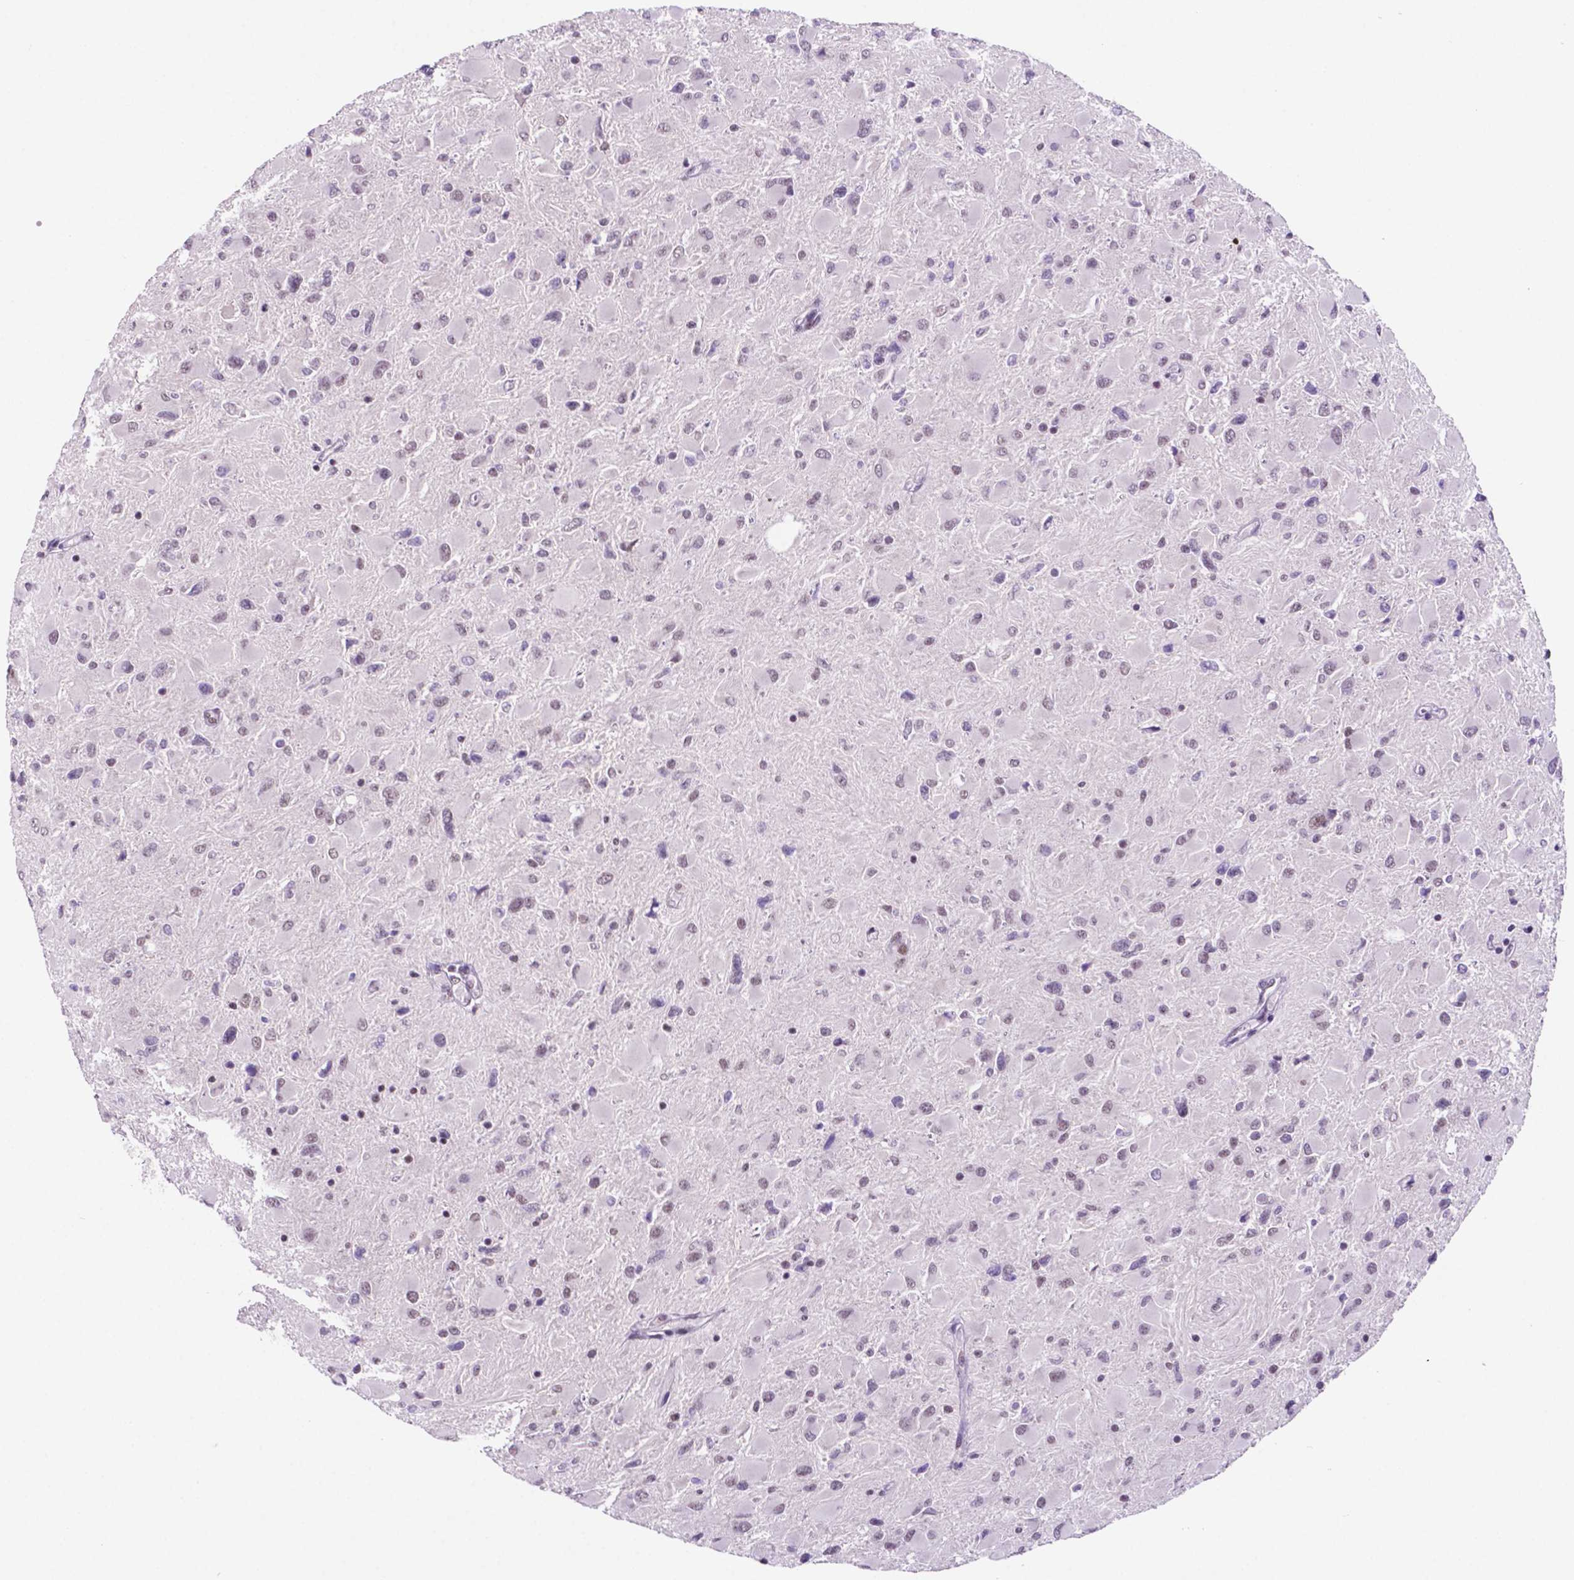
{"staining": {"intensity": "weak", "quantity": "<25%", "location": "nuclear"}, "tissue": "glioma", "cell_type": "Tumor cells", "image_type": "cancer", "snomed": [{"axis": "morphology", "description": "Glioma, malignant, High grade"}, {"axis": "topography", "description": "Cerebral cortex"}], "caption": "A high-resolution image shows IHC staining of glioma, which demonstrates no significant expression in tumor cells. Nuclei are stained in blue.", "gene": "NCOR1", "patient": {"sex": "female", "age": 36}}